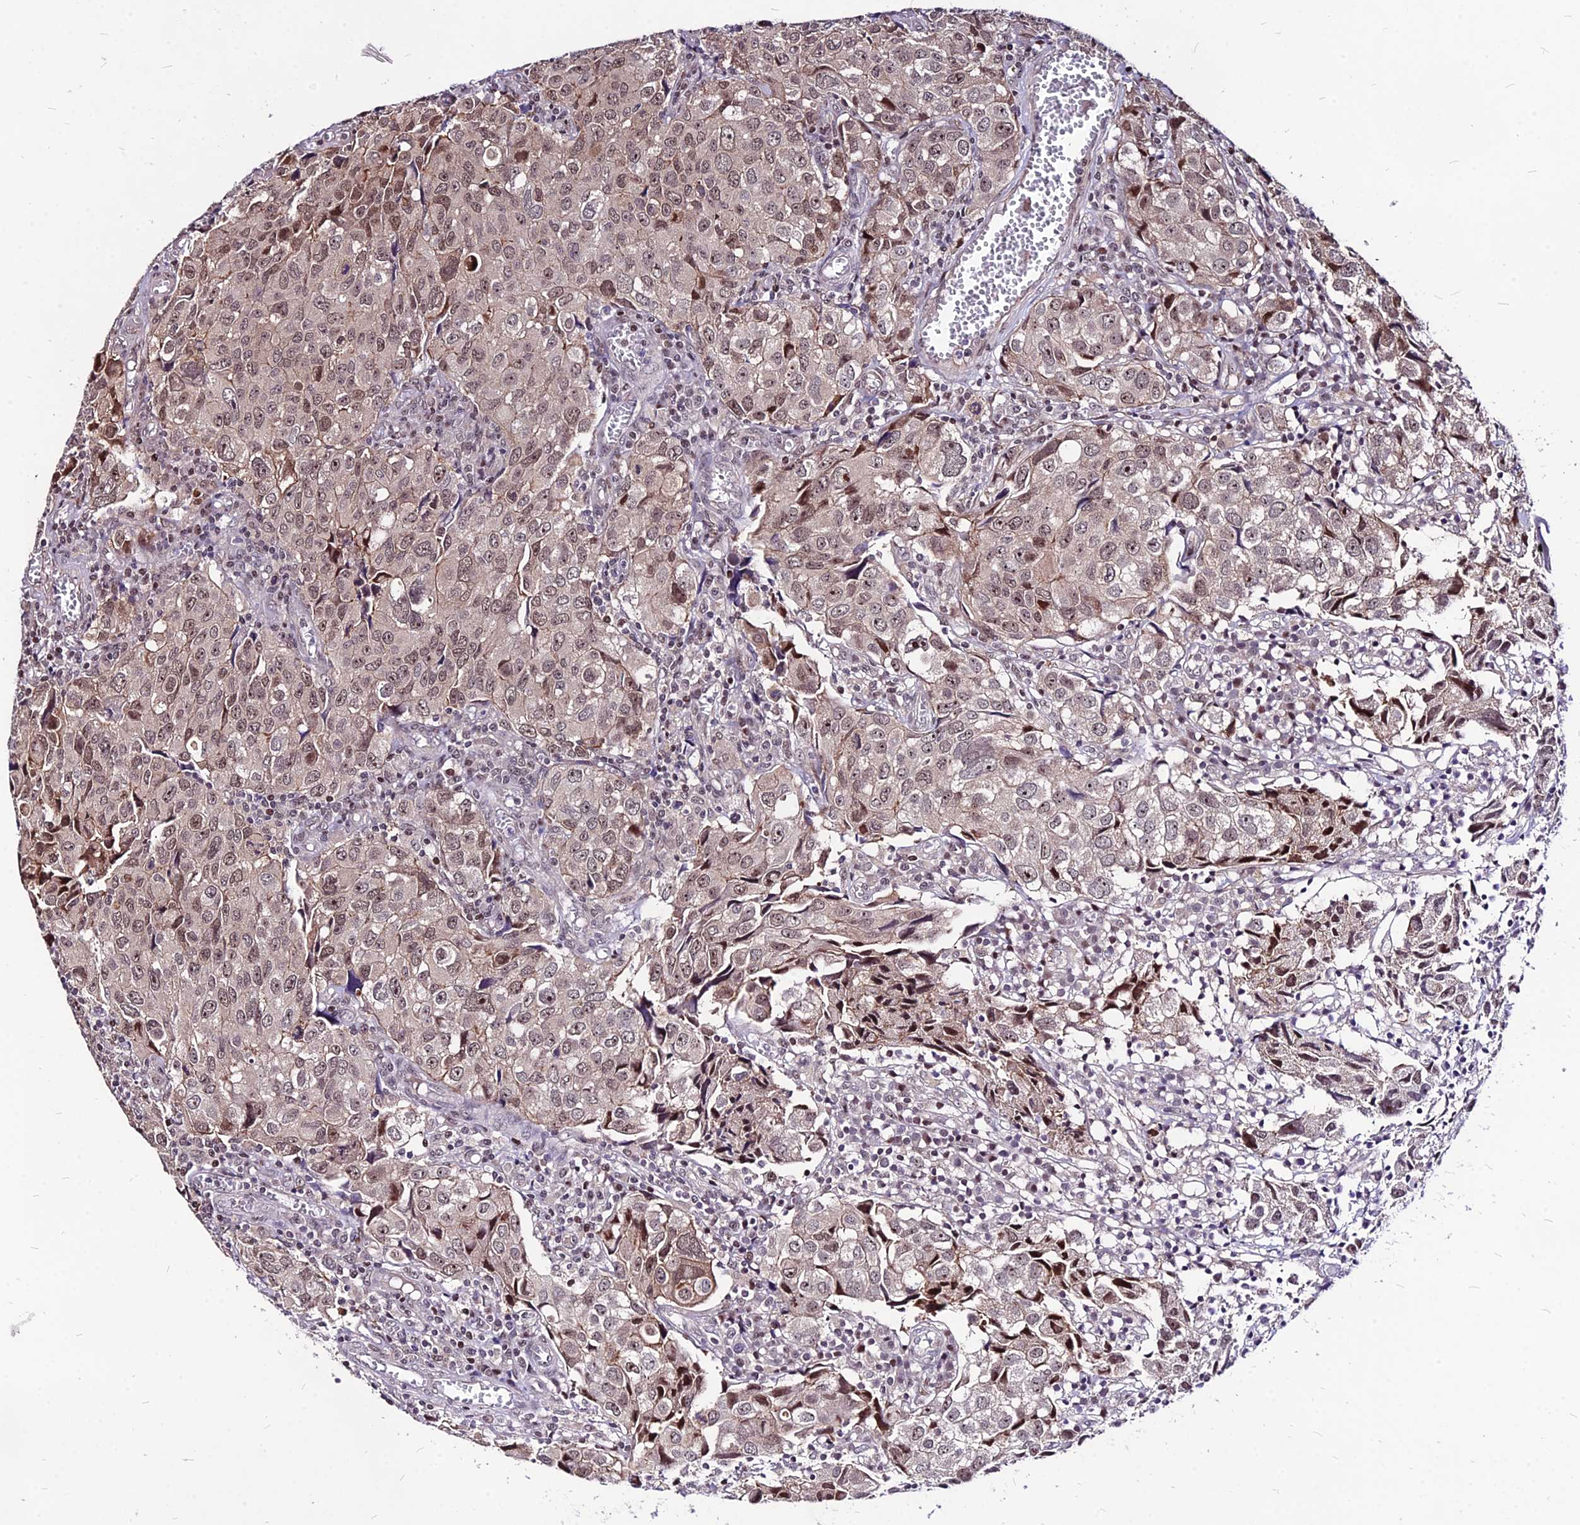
{"staining": {"intensity": "weak", "quantity": ">75%", "location": "nuclear"}, "tissue": "urothelial cancer", "cell_type": "Tumor cells", "image_type": "cancer", "snomed": [{"axis": "morphology", "description": "Urothelial carcinoma, High grade"}, {"axis": "topography", "description": "Urinary bladder"}], "caption": "A photomicrograph of urothelial cancer stained for a protein displays weak nuclear brown staining in tumor cells.", "gene": "DDX55", "patient": {"sex": "female", "age": 75}}